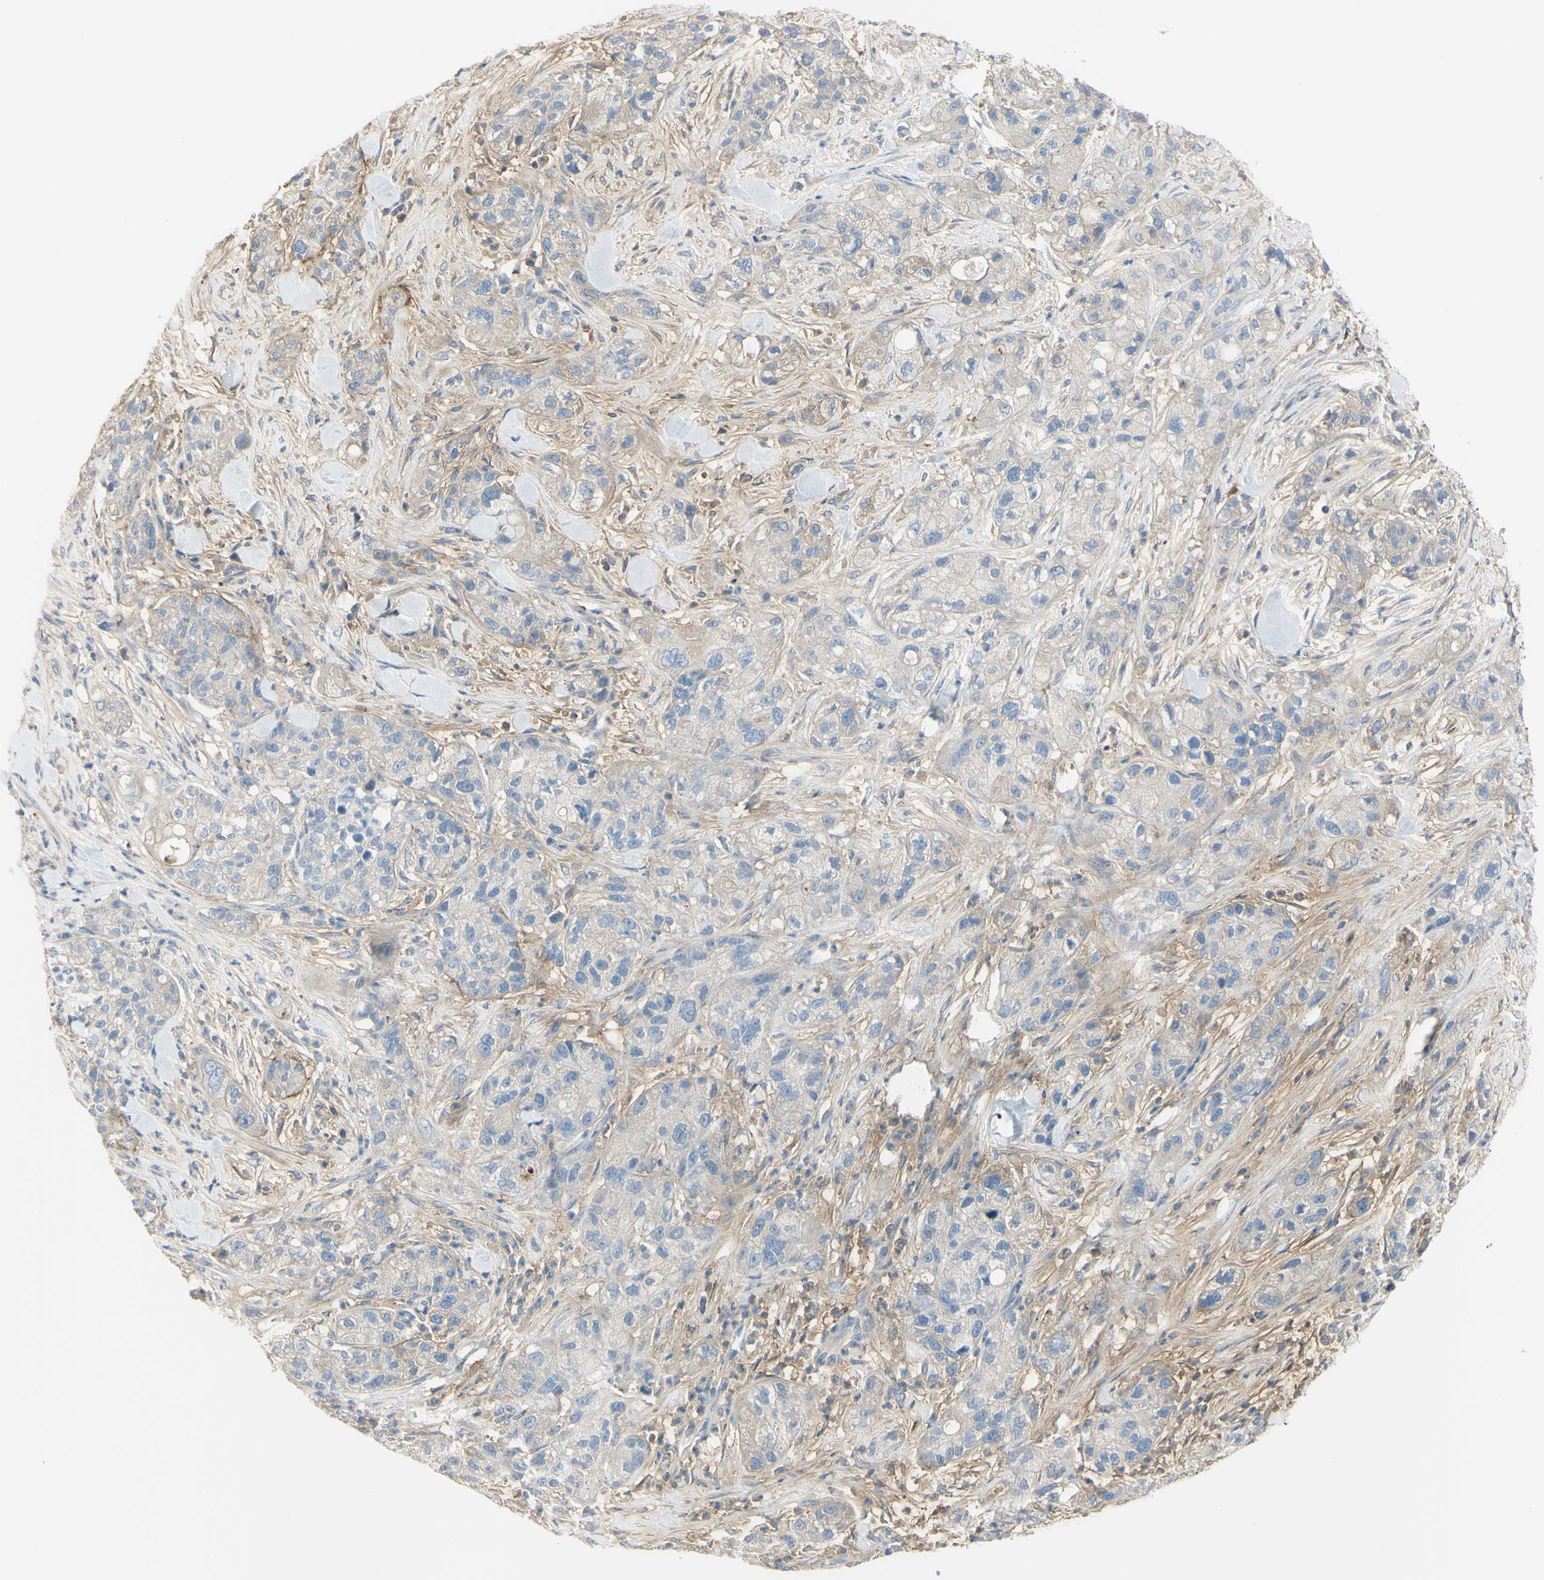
{"staining": {"intensity": "negative", "quantity": "none", "location": "none"}, "tissue": "pancreatic cancer", "cell_type": "Tumor cells", "image_type": "cancer", "snomed": [{"axis": "morphology", "description": "Adenocarcinoma, NOS"}, {"axis": "topography", "description": "Pancreas"}], "caption": "A photomicrograph of human adenocarcinoma (pancreatic) is negative for staining in tumor cells.", "gene": "NCBP2L", "patient": {"sex": "female", "age": 78}}